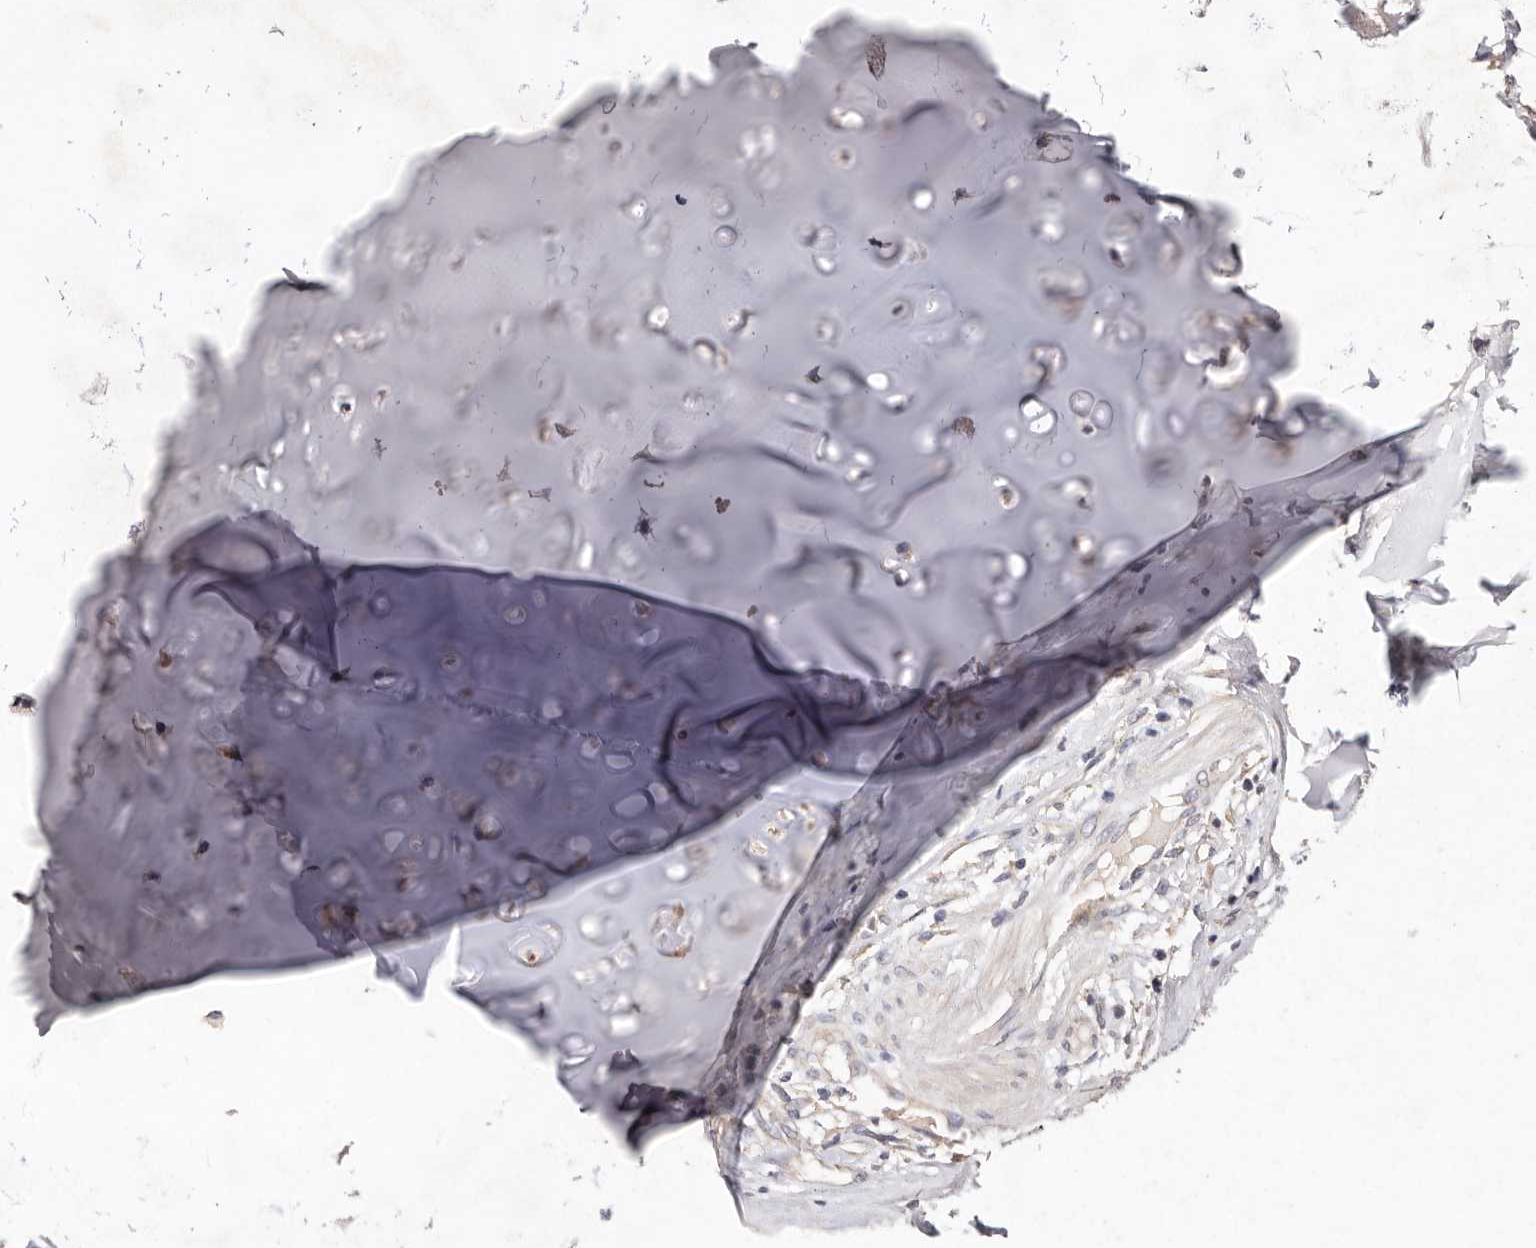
{"staining": {"intensity": "weak", "quantity": ">75%", "location": "cytoplasmic/membranous"}, "tissue": "adipose tissue", "cell_type": "Adipocytes", "image_type": "normal", "snomed": [{"axis": "morphology", "description": "Normal tissue, NOS"}, {"axis": "morphology", "description": "Basal cell carcinoma"}, {"axis": "topography", "description": "Cartilage tissue"}, {"axis": "topography", "description": "Nasopharynx"}, {"axis": "topography", "description": "Oral tissue"}], "caption": "Adipocytes reveal low levels of weak cytoplasmic/membranous positivity in approximately >75% of cells in unremarkable human adipose tissue.", "gene": "TSC2", "patient": {"sex": "female", "age": 77}}